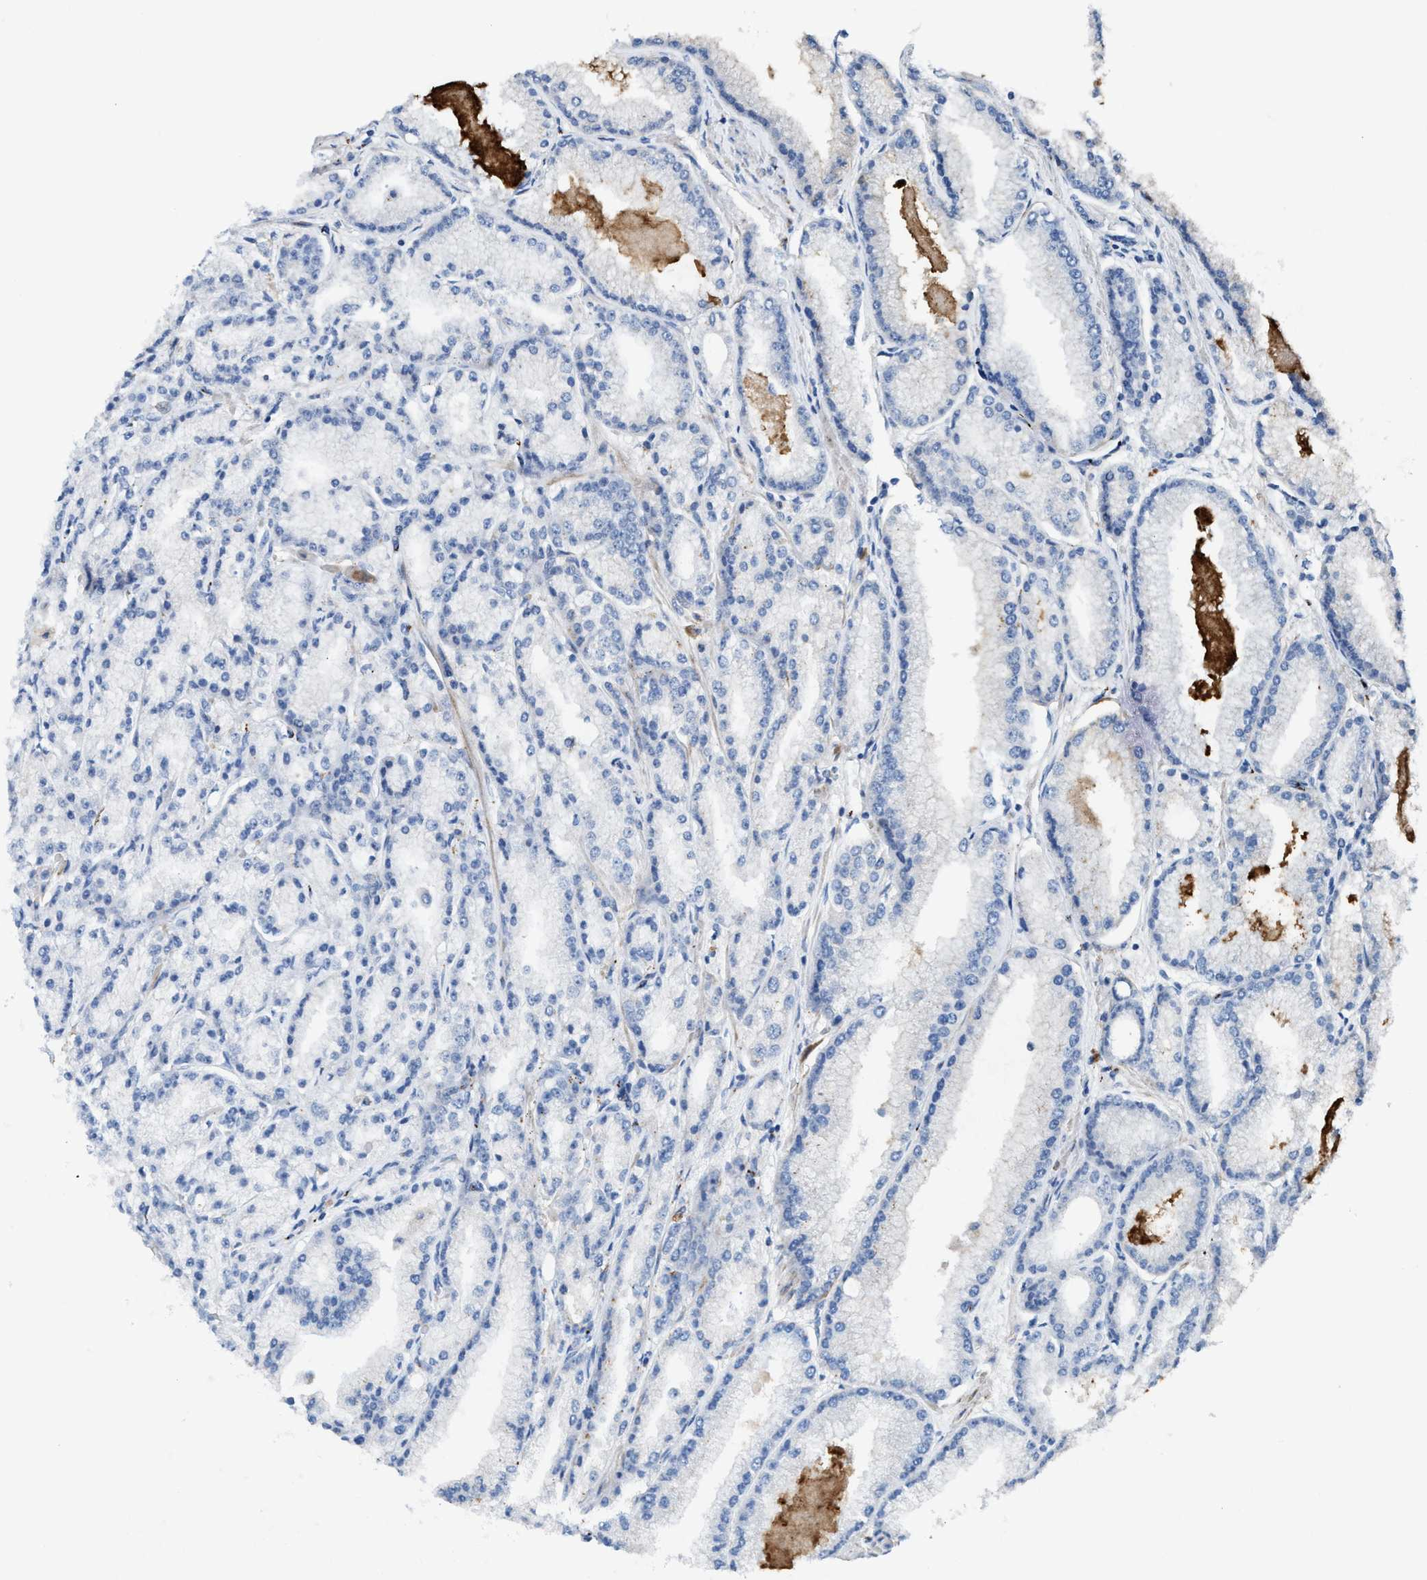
{"staining": {"intensity": "negative", "quantity": "none", "location": "none"}, "tissue": "prostate cancer", "cell_type": "Tumor cells", "image_type": "cancer", "snomed": [{"axis": "morphology", "description": "Adenocarcinoma, High grade"}, {"axis": "topography", "description": "Prostate"}], "caption": "The histopathology image displays no significant staining in tumor cells of high-grade adenocarcinoma (prostate). (DAB (3,3'-diaminobenzidine) IHC with hematoxylin counter stain).", "gene": "SLC5A5", "patient": {"sex": "male", "age": 61}}